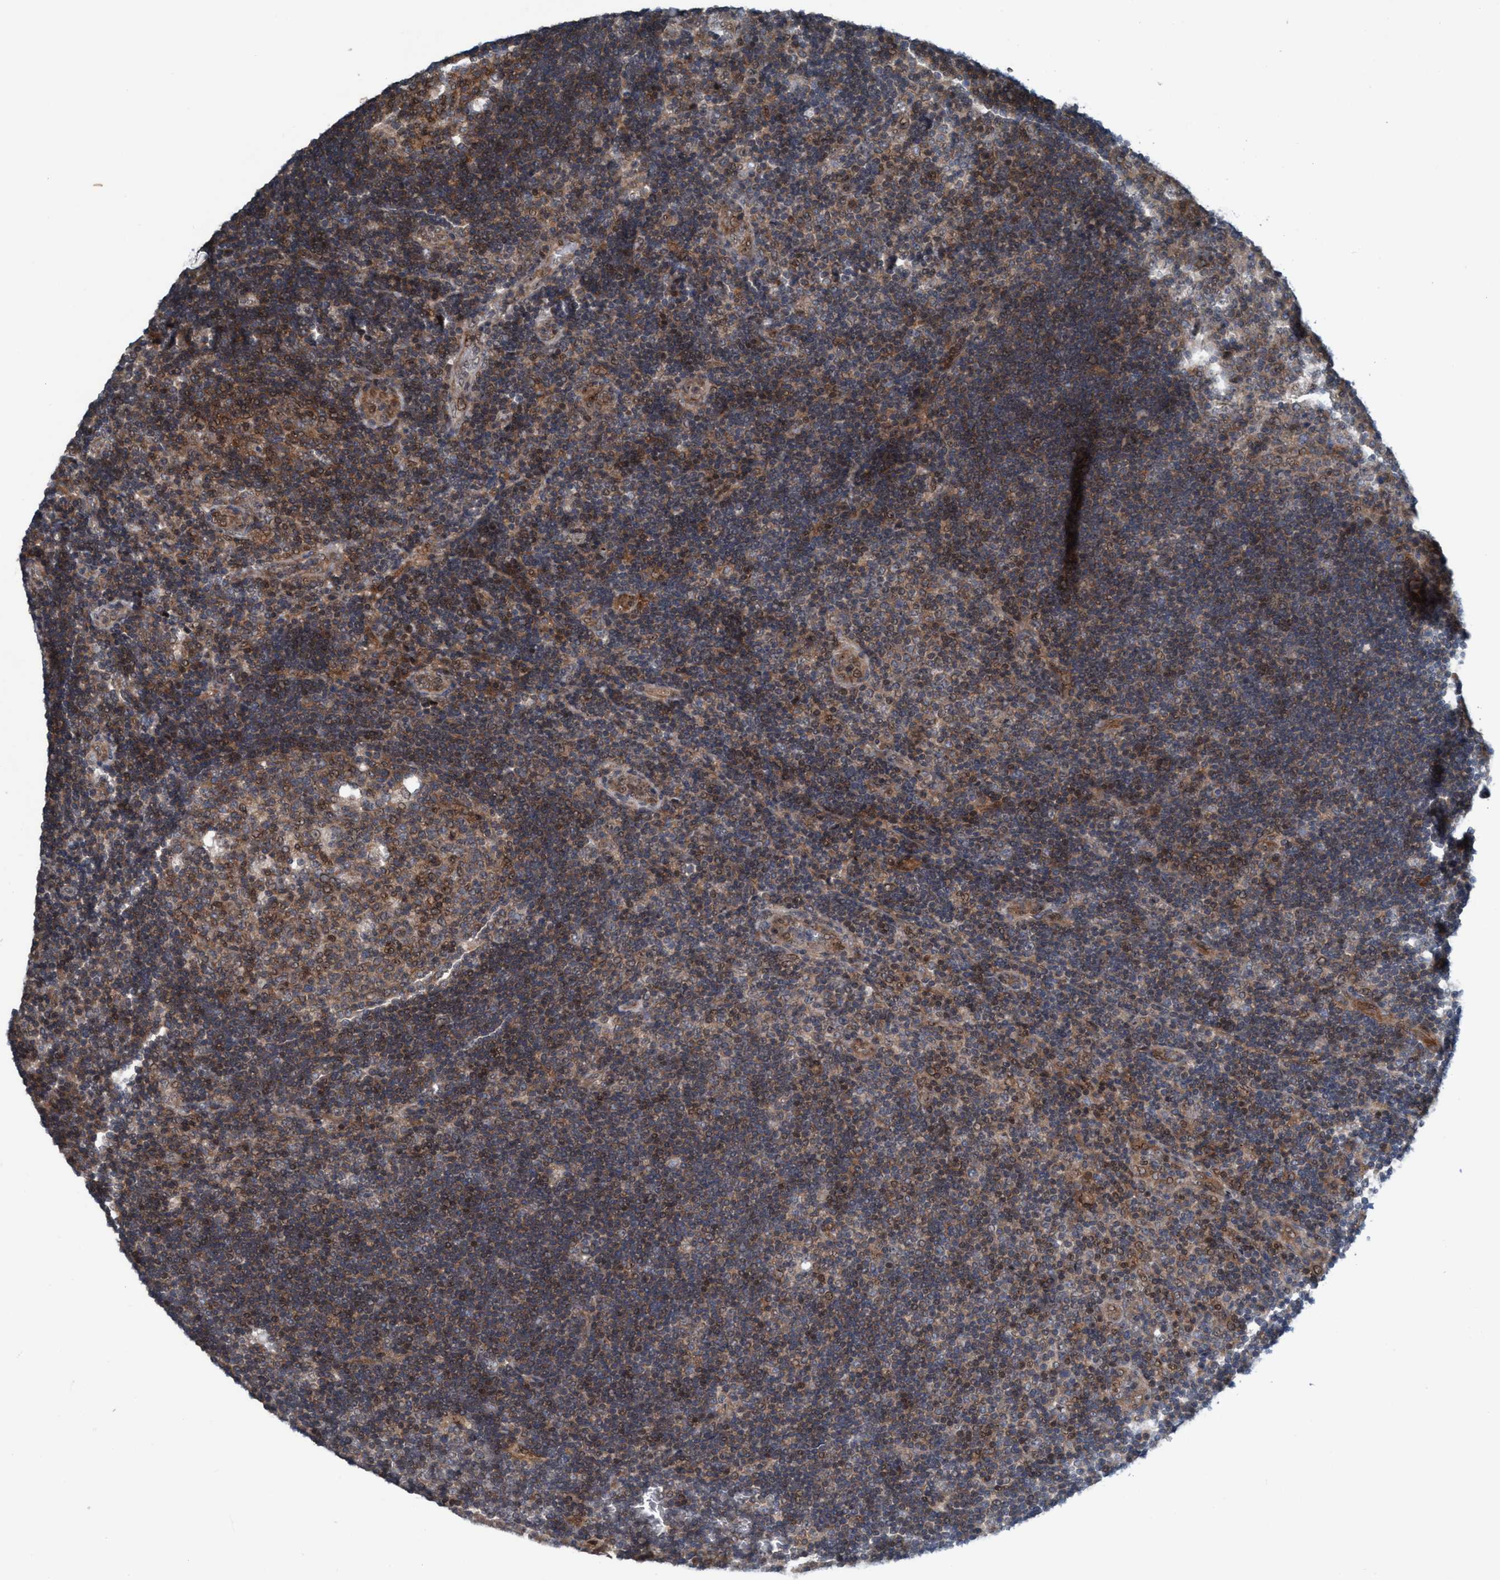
{"staining": {"intensity": "moderate", "quantity": ">75%", "location": "cytoplasmic/membranous"}, "tissue": "lymph node", "cell_type": "Germinal center cells", "image_type": "normal", "snomed": [{"axis": "morphology", "description": "Normal tissue, NOS"}, {"axis": "topography", "description": "Lymph node"}, {"axis": "topography", "description": "Salivary gland"}], "caption": "Protein expression analysis of normal human lymph node reveals moderate cytoplasmic/membranous expression in about >75% of germinal center cells. (IHC, brightfield microscopy, high magnification).", "gene": "NISCH", "patient": {"sex": "male", "age": 8}}